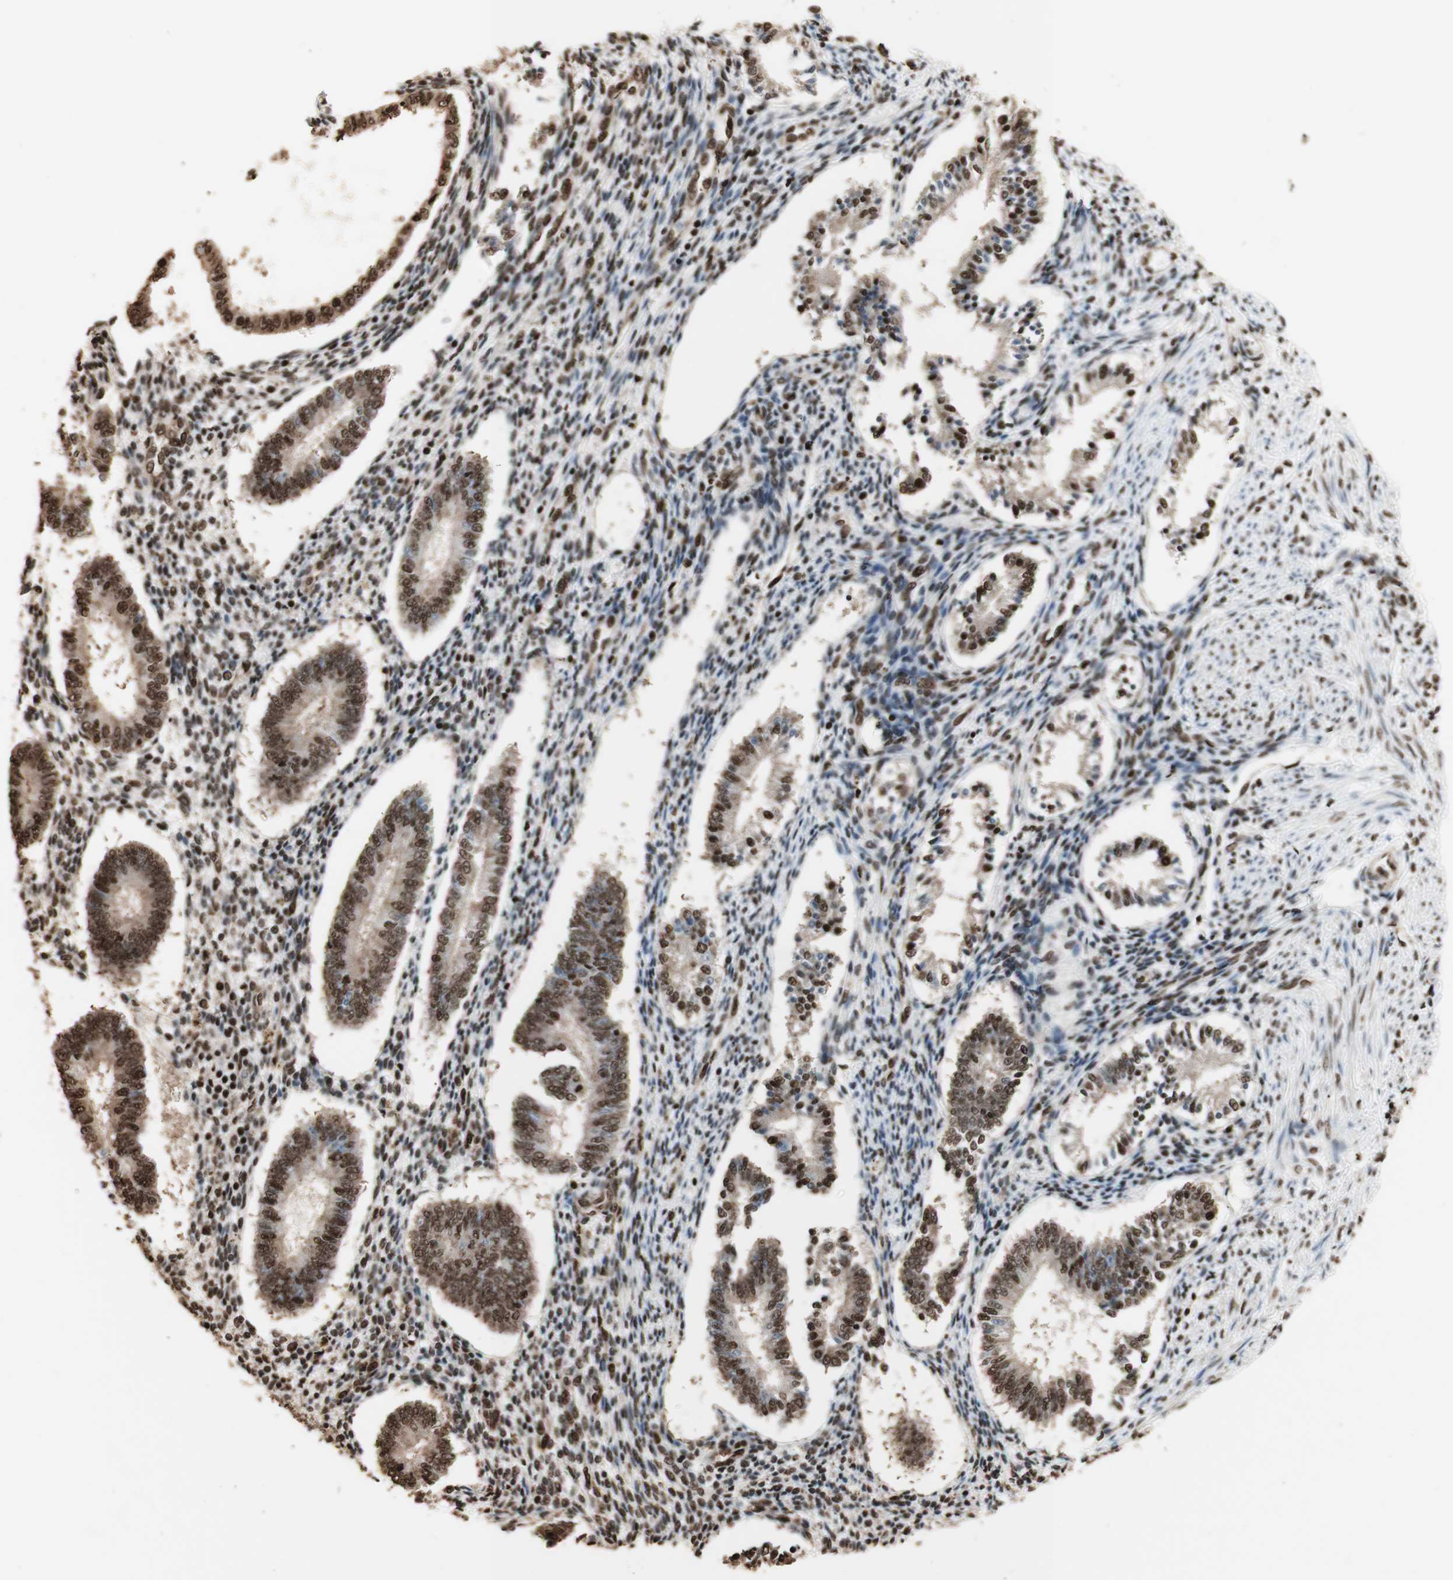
{"staining": {"intensity": "strong", "quantity": ">75%", "location": "nuclear"}, "tissue": "endometrium", "cell_type": "Cells in endometrial stroma", "image_type": "normal", "snomed": [{"axis": "morphology", "description": "Normal tissue, NOS"}, {"axis": "topography", "description": "Endometrium"}], "caption": "Endometrium was stained to show a protein in brown. There is high levels of strong nuclear expression in about >75% of cells in endometrial stroma. The staining was performed using DAB to visualize the protein expression in brown, while the nuclei were stained in blue with hematoxylin (Magnification: 20x).", "gene": "HNRNPA2B1", "patient": {"sex": "female", "age": 42}}